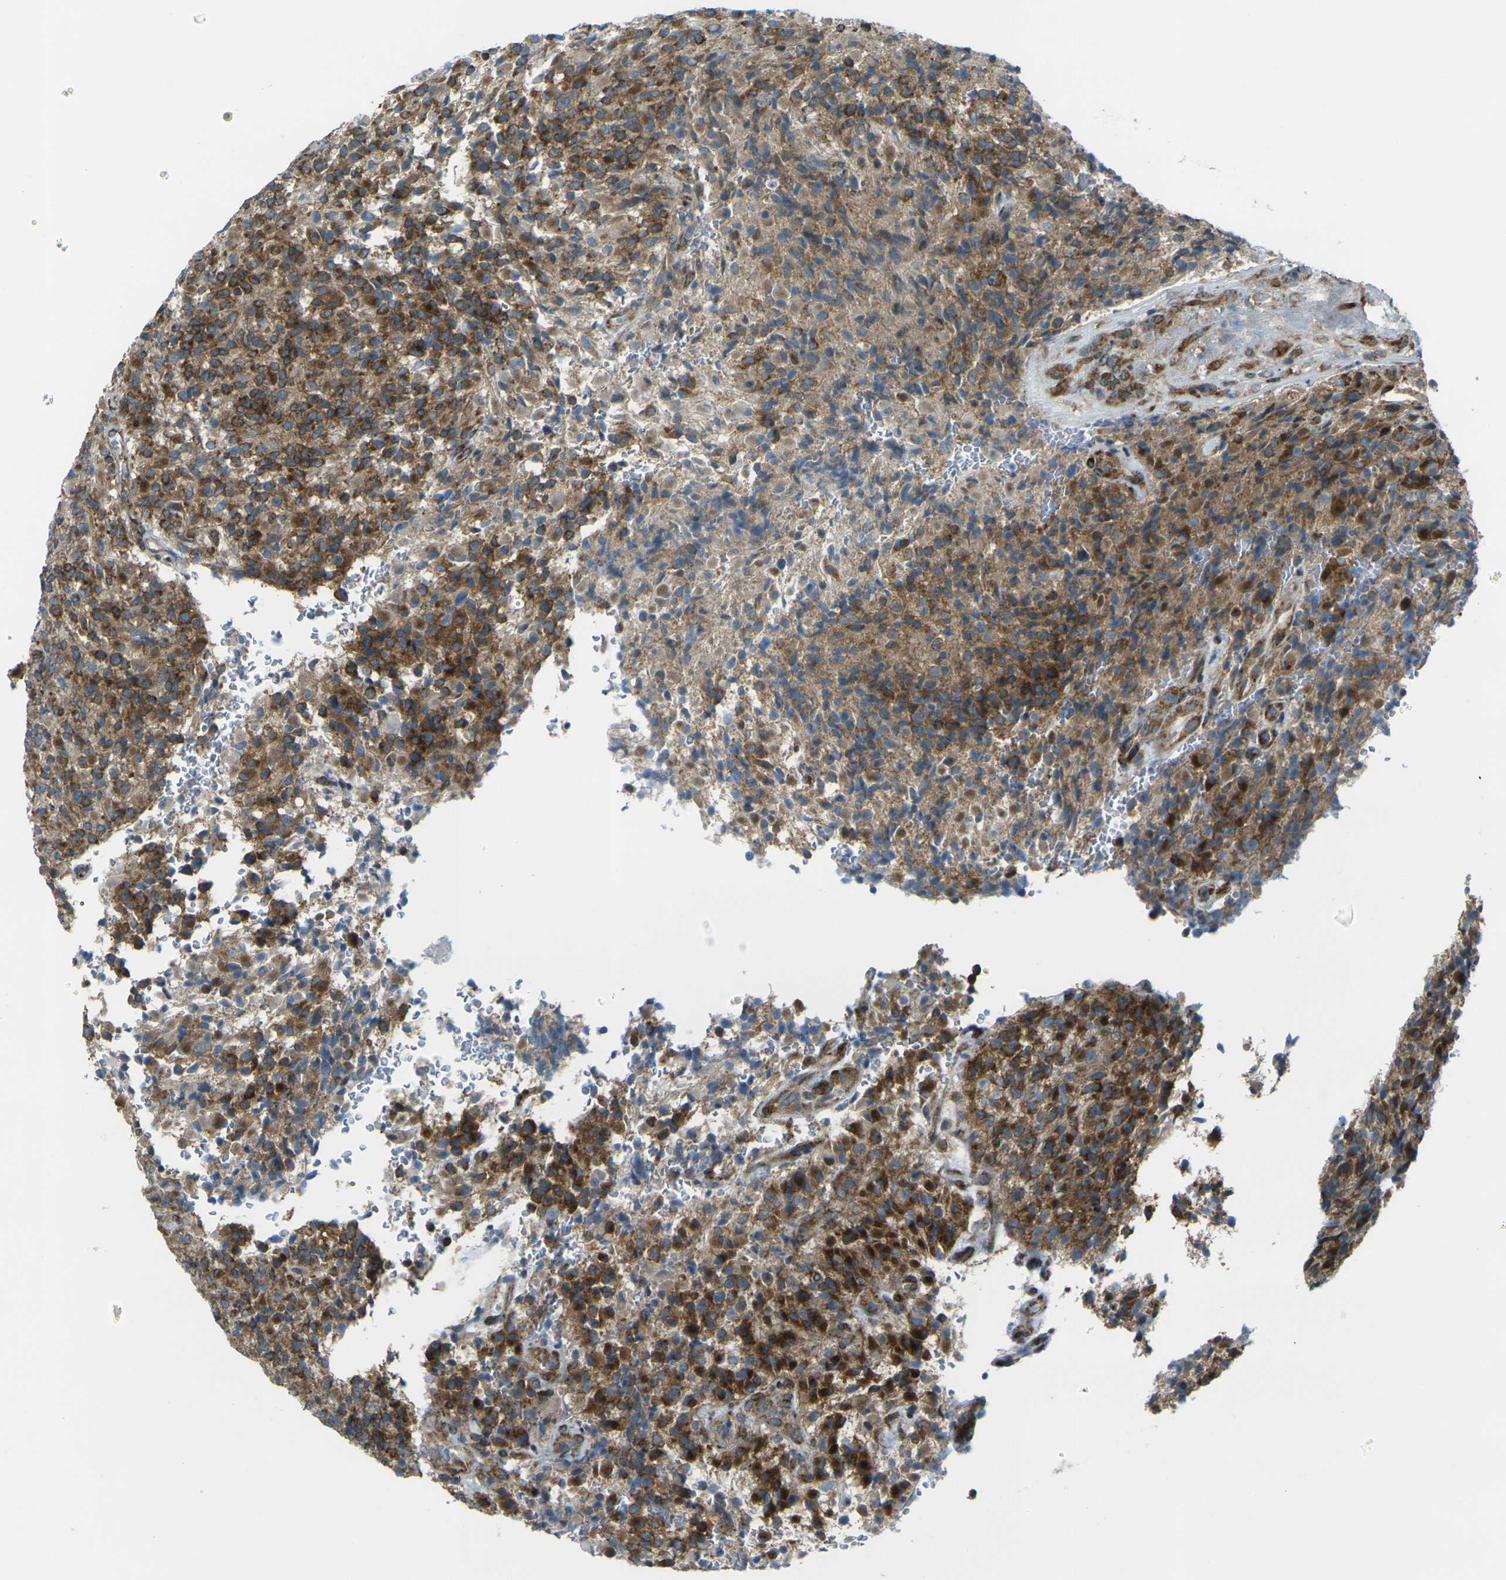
{"staining": {"intensity": "strong", "quantity": ">75%", "location": "cytoplasmic/membranous"}, "tissue": "glioma", "cell_type": "Tumor cells", "image_type": "cancer", "snomed": [{"axis": "morphology", "description": "Glioma, malignant, High grade"}, {"axis": "topography", "description": "Brain"}], "caption": "An image of malignant glioma (high-grade) stained for a protein exhibits strong cytoplasmic/membranous brown staining in tumor cells.", "gene": "CELSR2", "patient": {"sex": "male", "age": 71}}